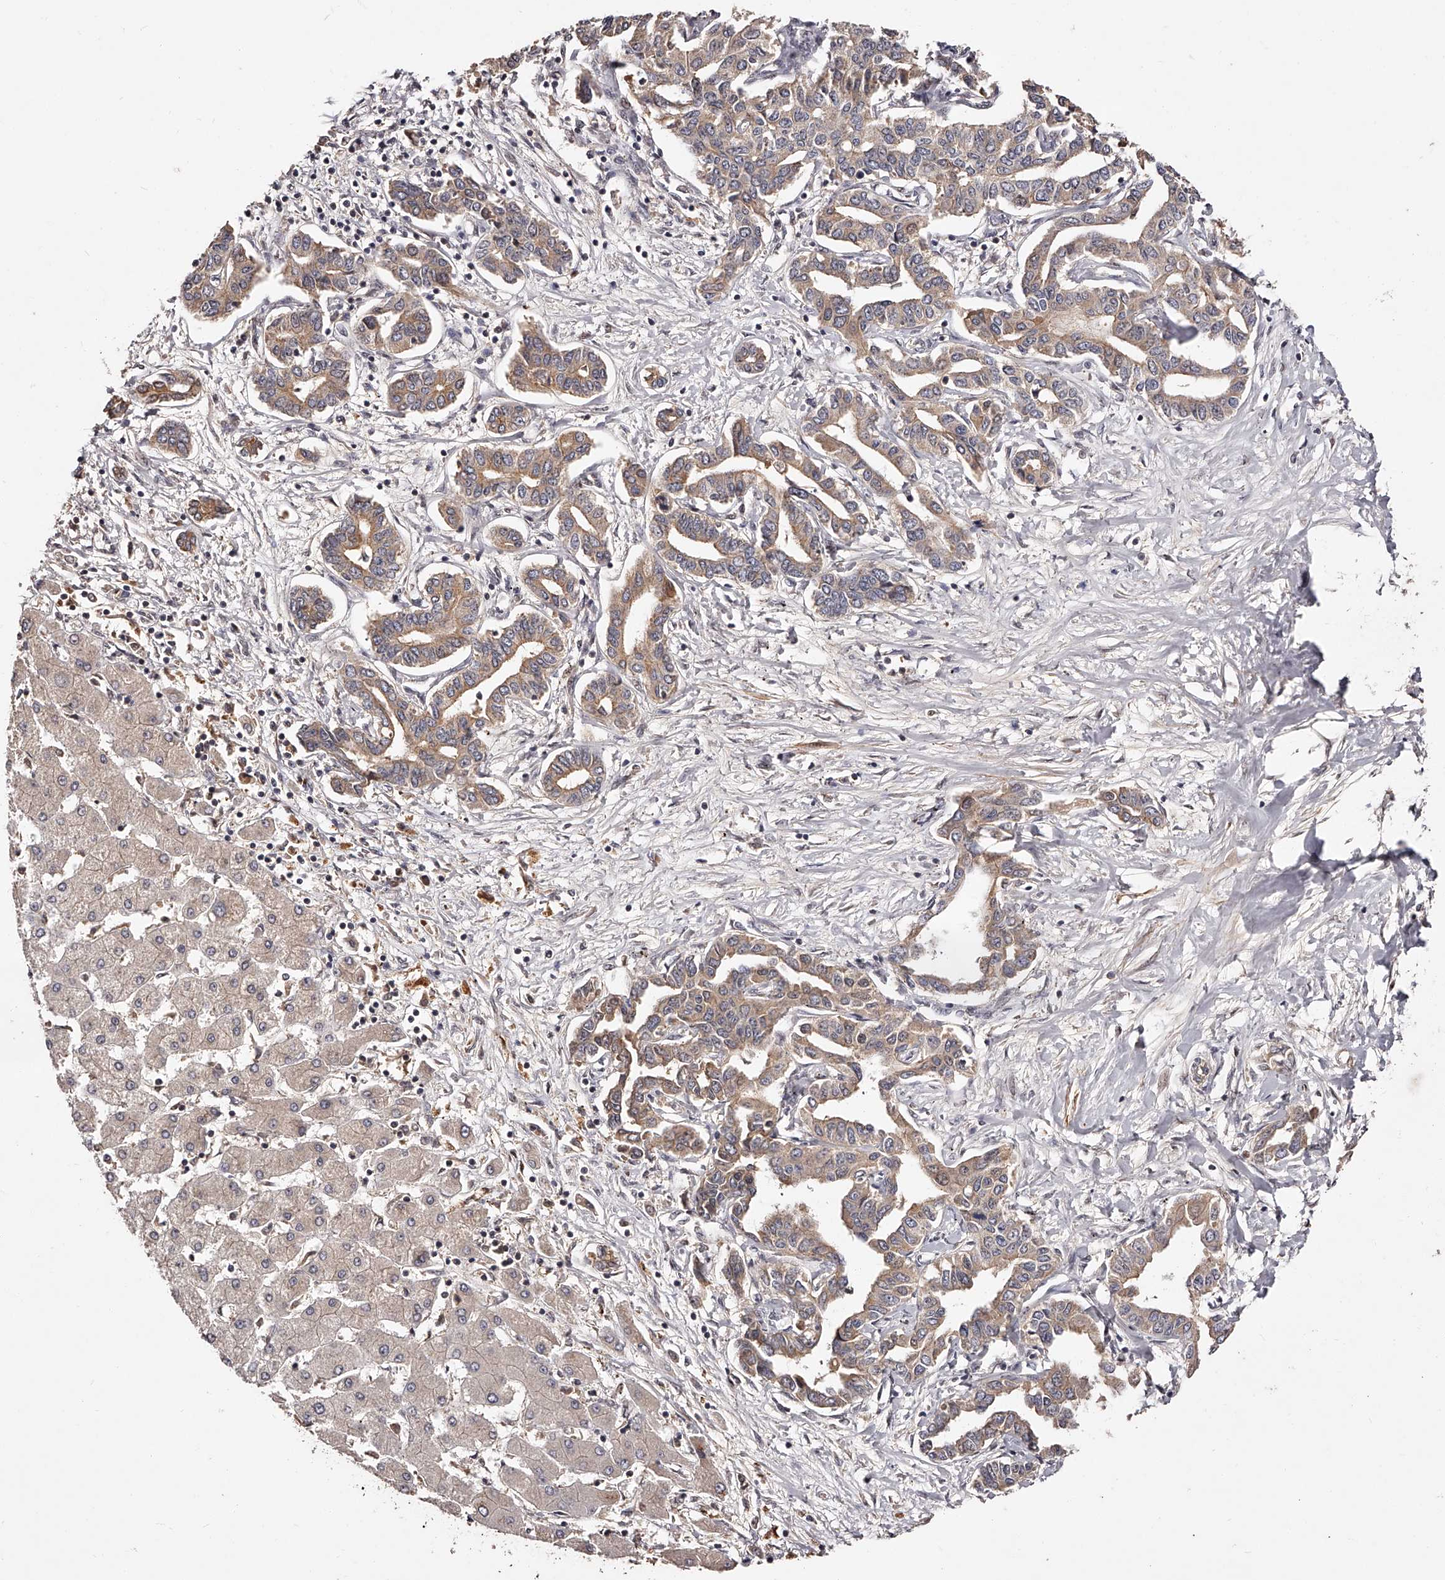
{"staining": {"intensity": "weak", "quantity": ">75%", "location": "cytoplasmic/membranous"}, "tissue": "liver cancer", "cell_type": "Tumor cells", "image_type": "cancer", "snomed": [{"axis": "morphology", "description": "Cholangiocarcinoma"}, {"axis": "topography", "description": "Liver"}], "caption": "An image of liver cancer (cholangiocarcinoma) stained for a protein displays weak cytoplasmic/membranous brown staining in tumor cells. (IHC, brightfield microscopy, high magnification).", "gene": "CUL7", "patient": {"sex": "male", "age": 59}}